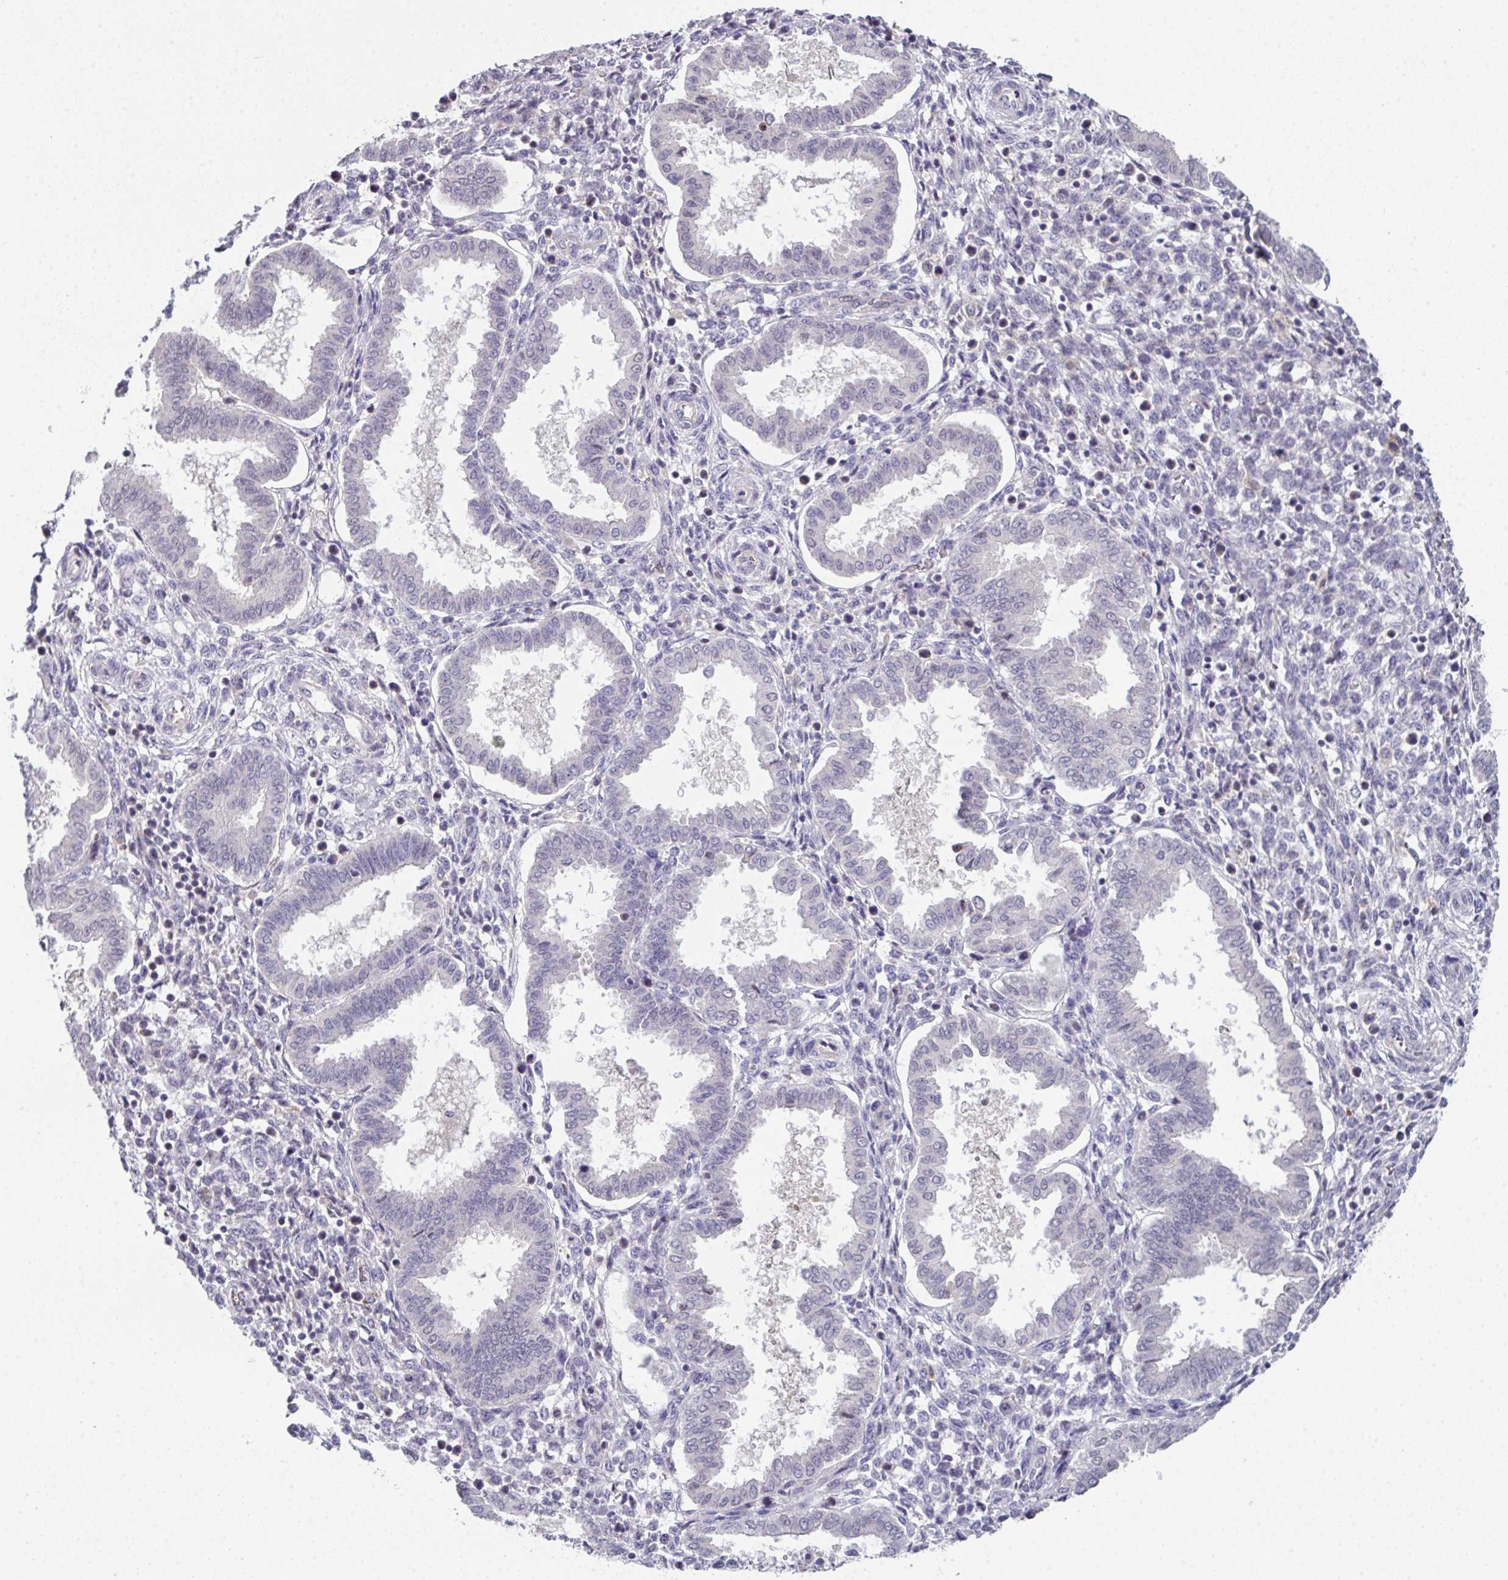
{"staining": {"intensity": "negative", "quantity": "none", "location": "none"}, "tissue": "endometrium", "cell_type": "Cells in endometrial stroma", "image_type": "normal", "snomed": [{"axis": "morphology", "description": "Normal tissue, NOS"}, {"axis": "topography", "description": "Endometrium"}], "caption": "A high-resolution histopathology image shows IHC staining of benign endometrium, which displays no significant staining in cells in endometrial stroma. The staining was performed using DAB to visualize the protein expression in brown, while the nuclei were stained in blue with hematoxylin (Magnification: 20x).", "gene": "GLTPD2", "patient": {"sex": "female", "age": 24}}